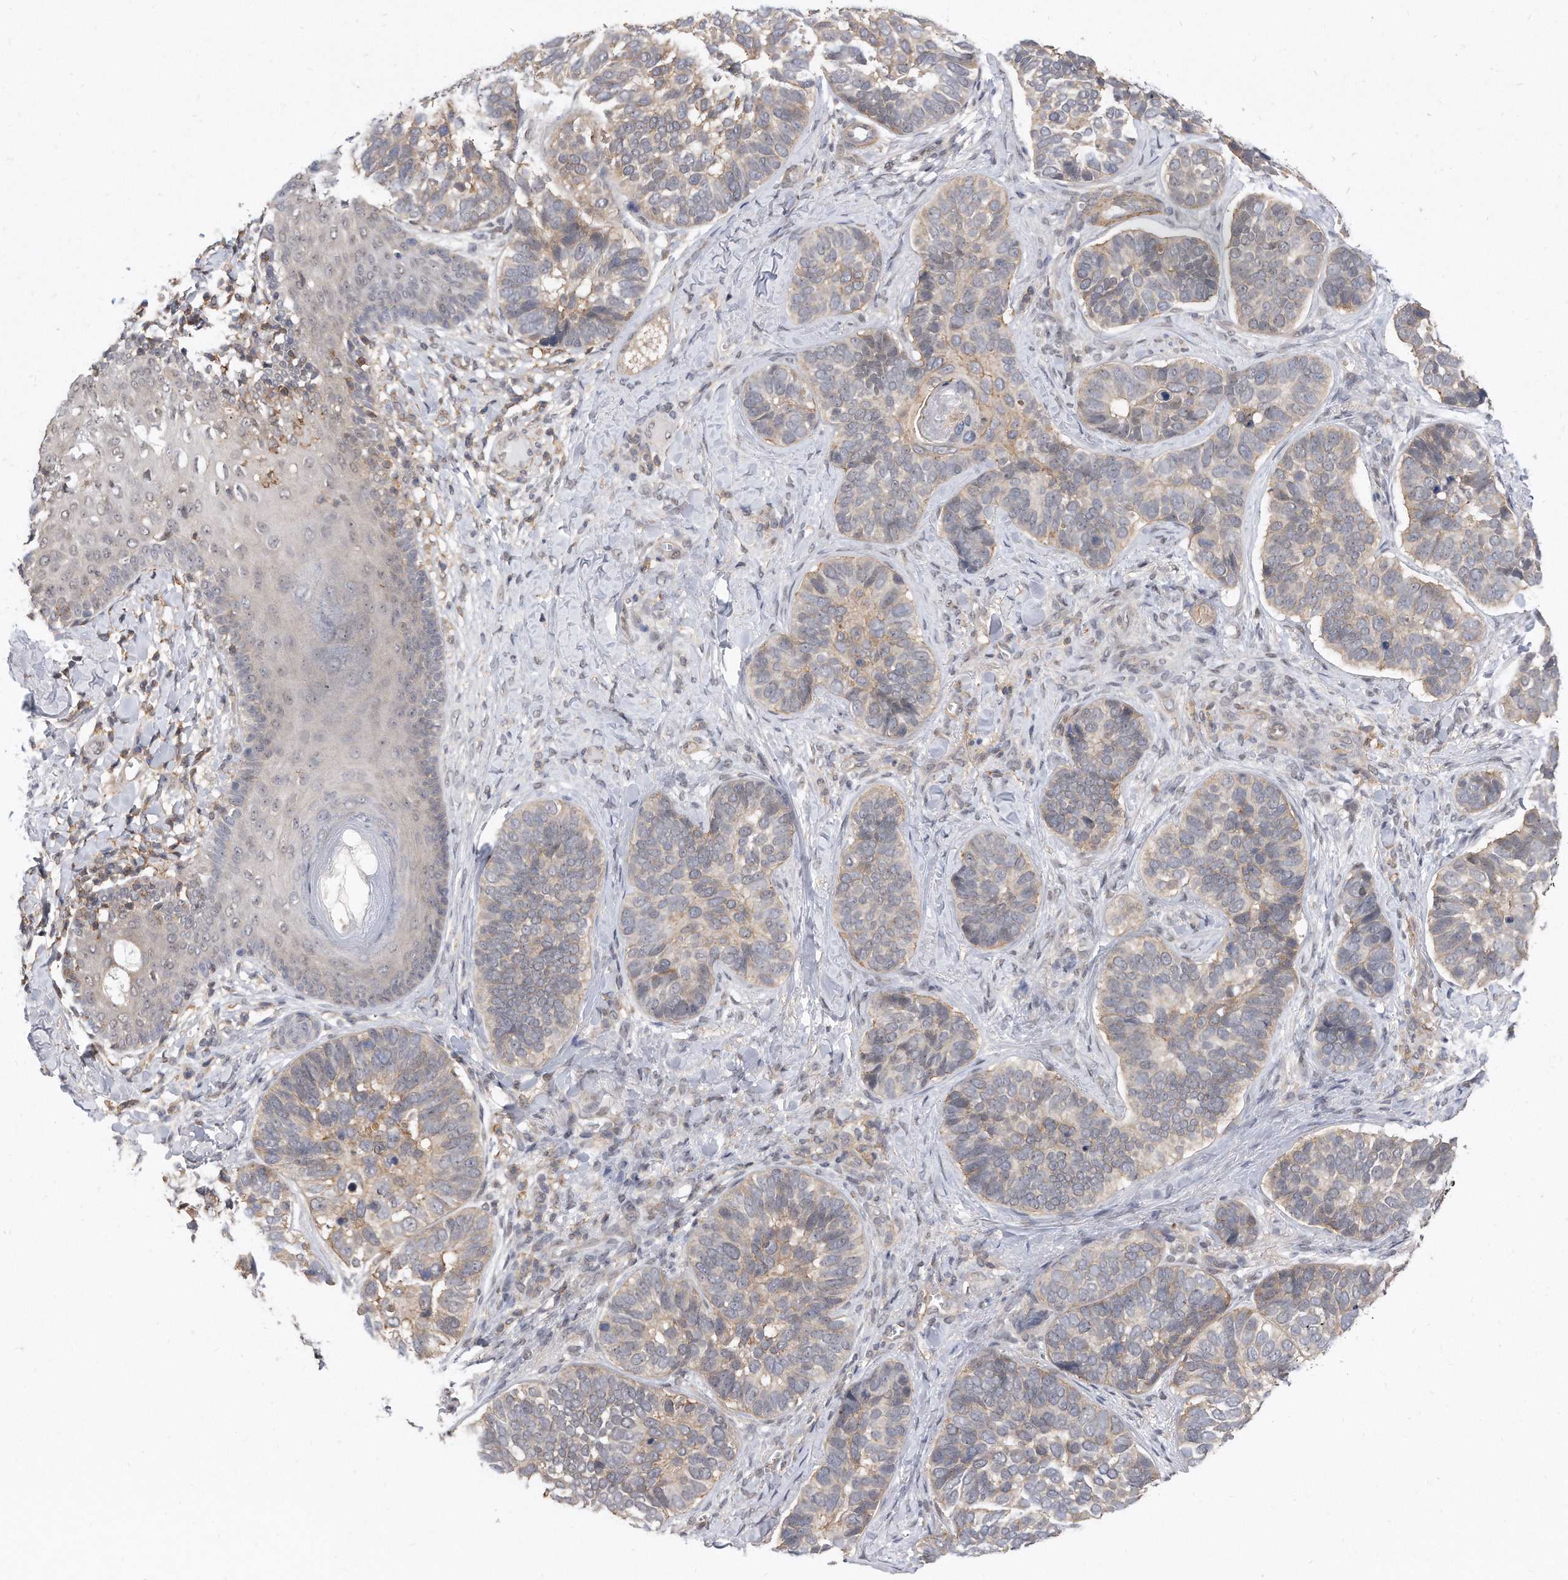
{"staining": {"intensity": "weak", "quantity": "<25%", "location": "cytoplasmic/membranous"}, "tissue": "skin cancer", "cell_type": "Tumor cells", "image_type": "cancer", "snomed": [{"axis": "morphology", "description": "Basal cell carcinoma"}, {"axis": "topography", "description": "Skin"}], "caption": "Skin basal cell carcinoma stained for a protein using immunohistochemistry (IHC) shows no positivity tumor cells.", "gene": "TCP1", "patient": {"sex": "male", "age": 62}}